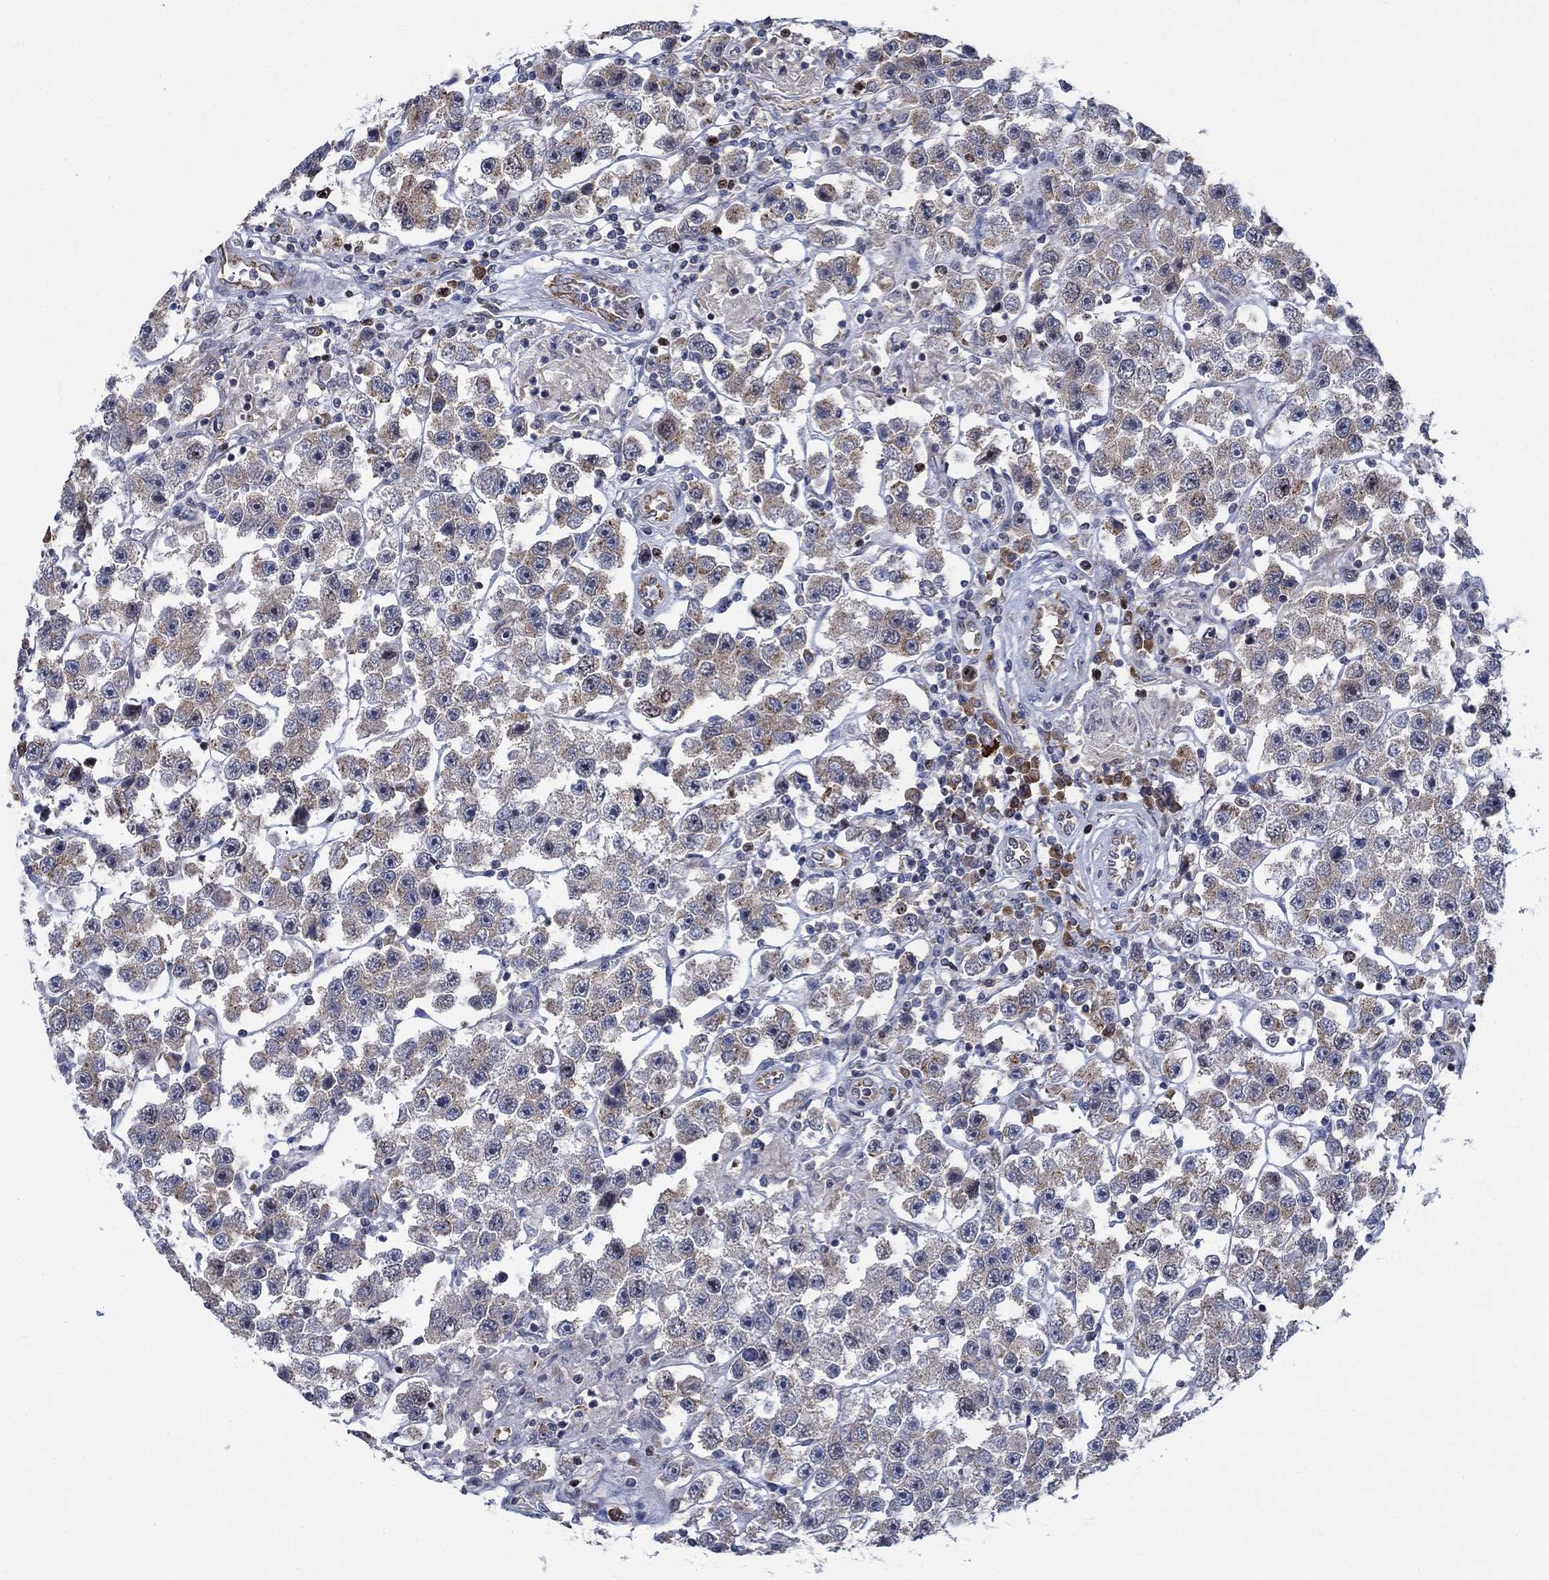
{"staining": {"intensity": "weak", "quantity": ">75%", "location": "cytoplasmic/membranous"}, "tissue": "testis cancer", "cell_type": "Tumor cells", "image_type": "cancer", "snomed": [{"axis": "morphology", "description": "Seminoma, NOS"}, {"axis": "topography", "description": "Testis"}], "caption": "This photomicrograph shows immunohistochemistry staining of human testis cancer (seminoma), with low weak cytoplasmic/membranous staining in about >75% of tumor cells.", "gene": "MMP24", "patient": {"sex": "male", "age": 45}}